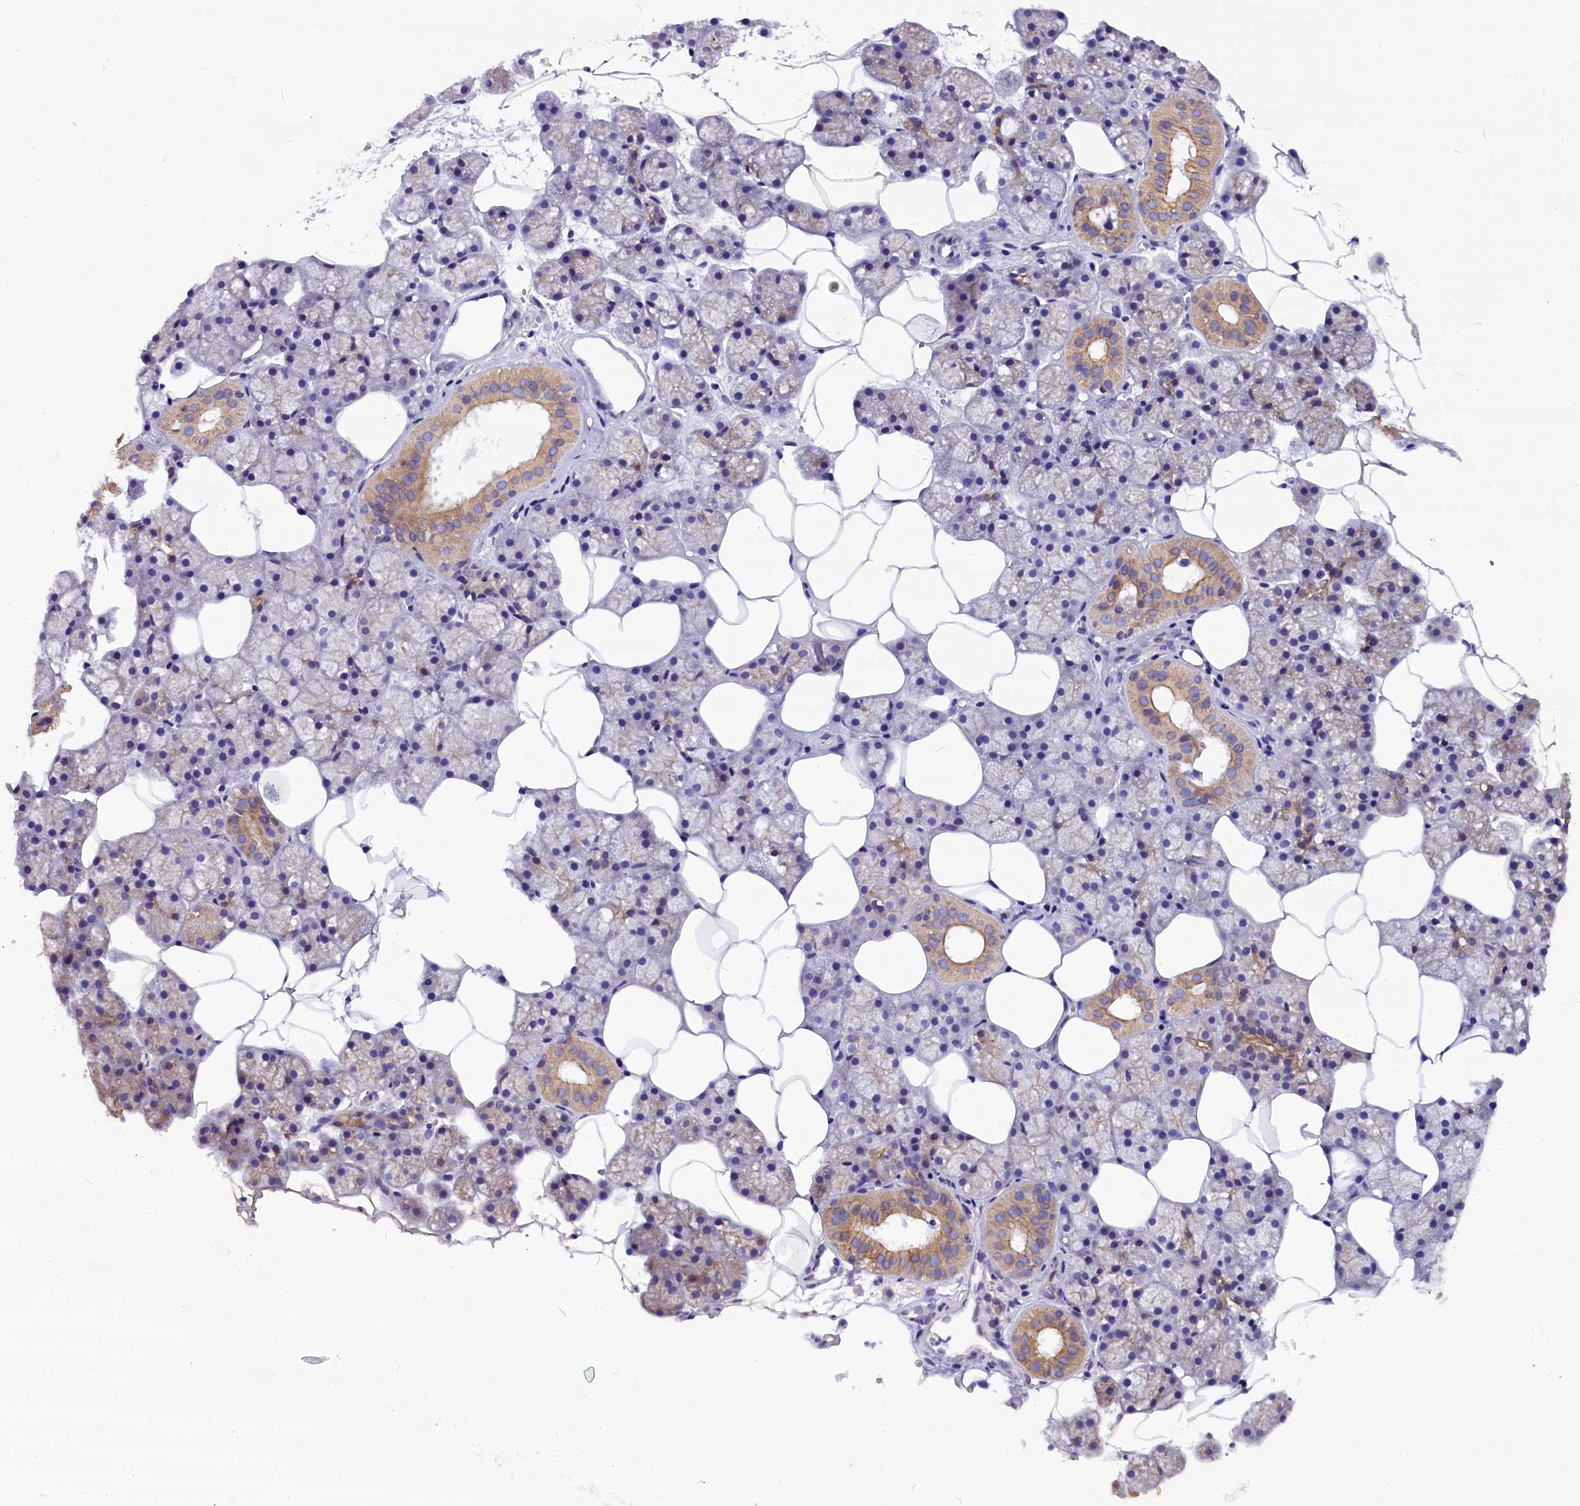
{"staining": {"intensity": "moderate", "quantity": "<25%", "location": "cytoplasmic/membranous"}, "tissue": "salivary gland", "cell_type": "Glandular cells", "image_type": "normal", "snomed": [{"axis": "morphology", "description": "Normal tissue, NOS"}, {"axis": "topography", "description": "Salivary gland"}], "caption": "DAB immunohistochemical staining of normal human salivary gland reveals moderate cytoplasmic/membranous protein positivity in approximately <25% of glandular cells.", "gene": "CEP170", "patient": {"sex": "male", "age": 62}}